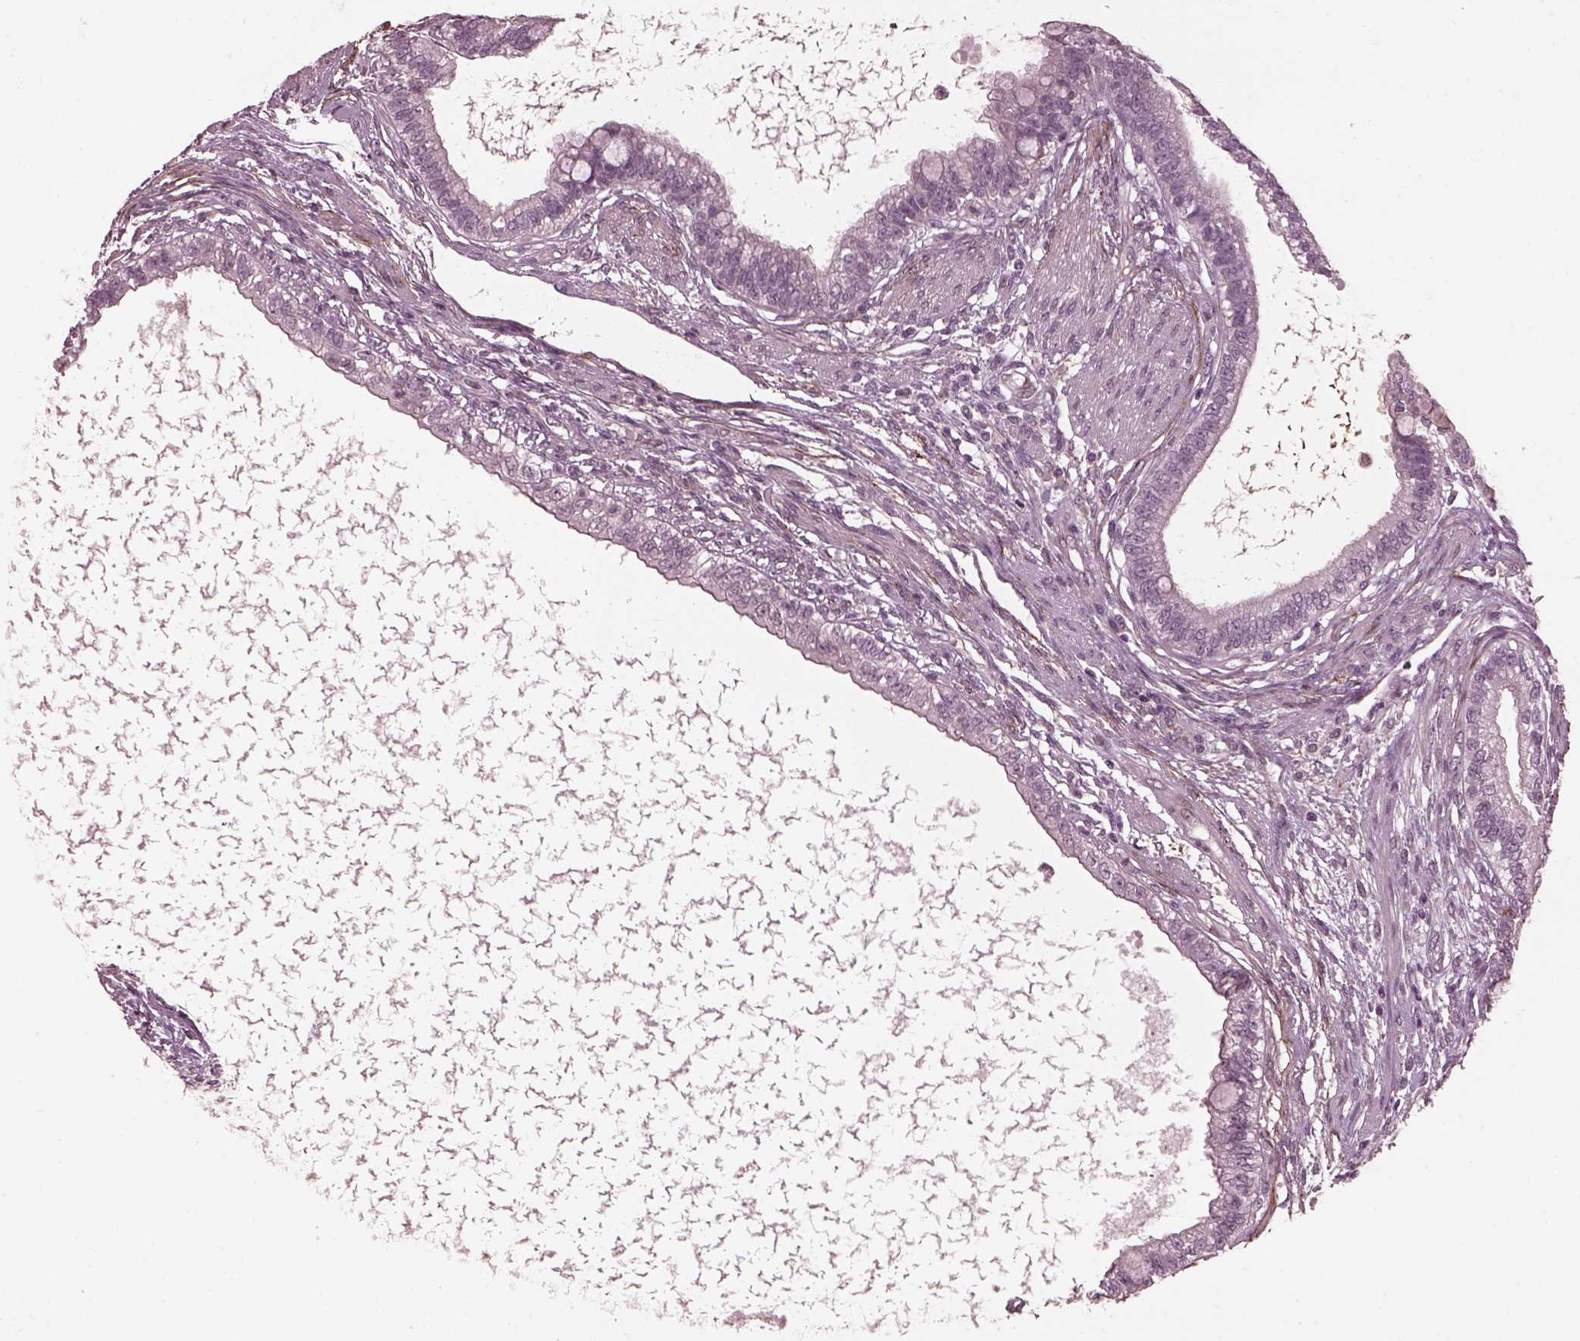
{"staining": {"intensity": "negative", "quantity": "none", "location": "none"}, "tissue": "testis cancer", "cell_type": "Tumor cells", "image_type": "cancer", "snomed": [{"axis": "morphology", "description": "Carcinoma, Embryonal, NOS"}, {"axis": "topography", "description": "Testis"}], "caption": "The immunohistochemistry micrograph has no significant expression in tumor cells of testis cancer (embryonal carcinoma) tissue. The staining was performed using DAB (3,3'-diaminobenzidine) to visualize the protein expression in brown, while the nuclei were stained in blue with hematoxylin (Magnification: 20x).", "gene": "EFEMP1", "patient": {"sex": "male", "age": 26}}